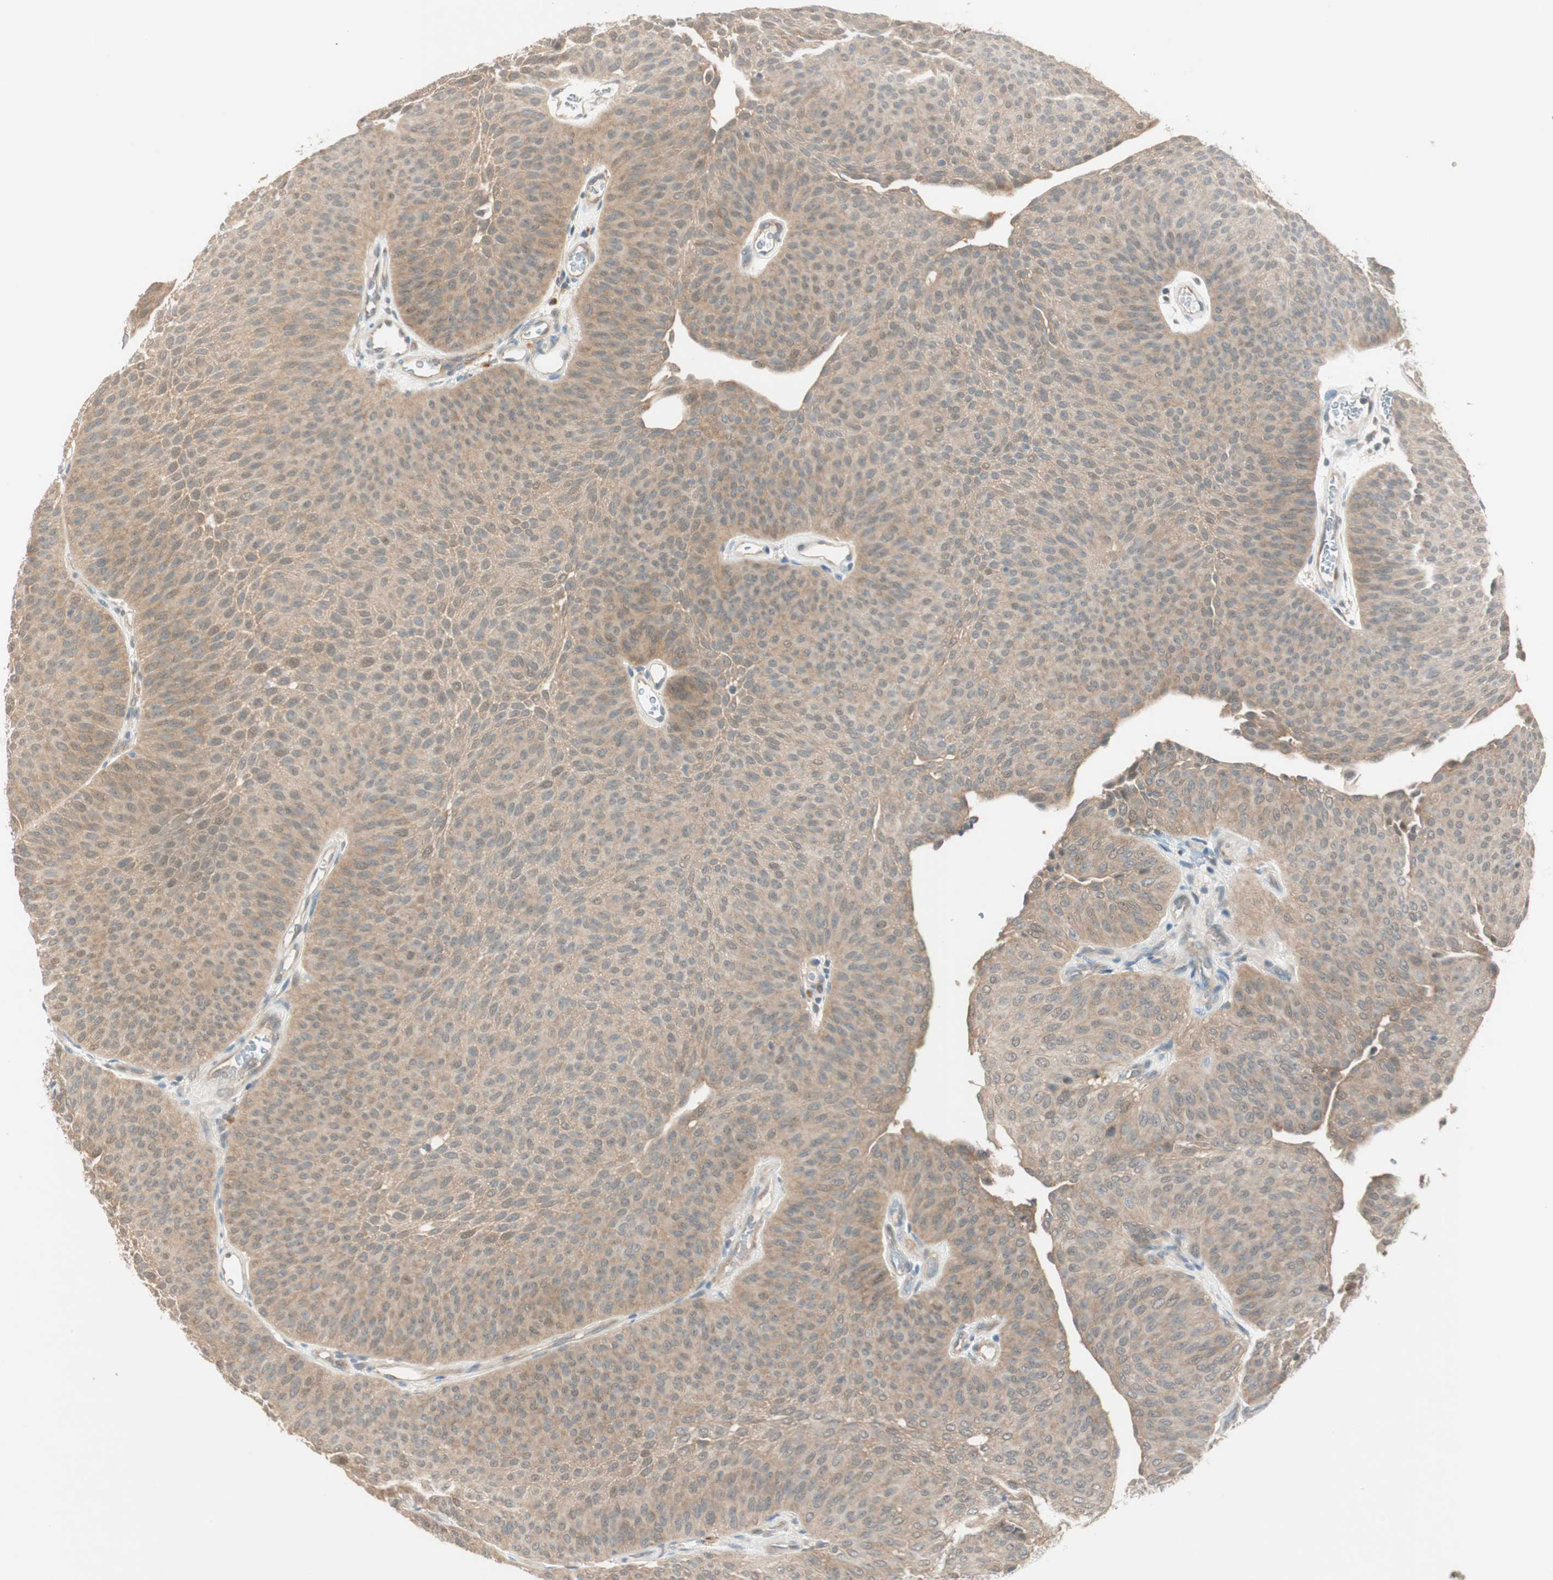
{"staining": {"intensity": "moderate", "quantity": ">75%", "location": "cytoplasmic/membranous"}, "tissue": "urothelial cancer", "cell_type": "Tumor cells", "image_type": "cancer", "snomed": [{"axis": "morphology", "description": "Urothelial carcinoma, Low grade"}, {"axis": "topography", "description": "Urinary bladder"}], "caption": "Approximately >75% of tumor cells in urothelial carcinoma (low-grade) display moderate cytoplasmic/membranous protein staining as visualized by brown immunohistochemical staining.", "gene": "PSMD8", "patient": {"sex": "female", "age": 60}}